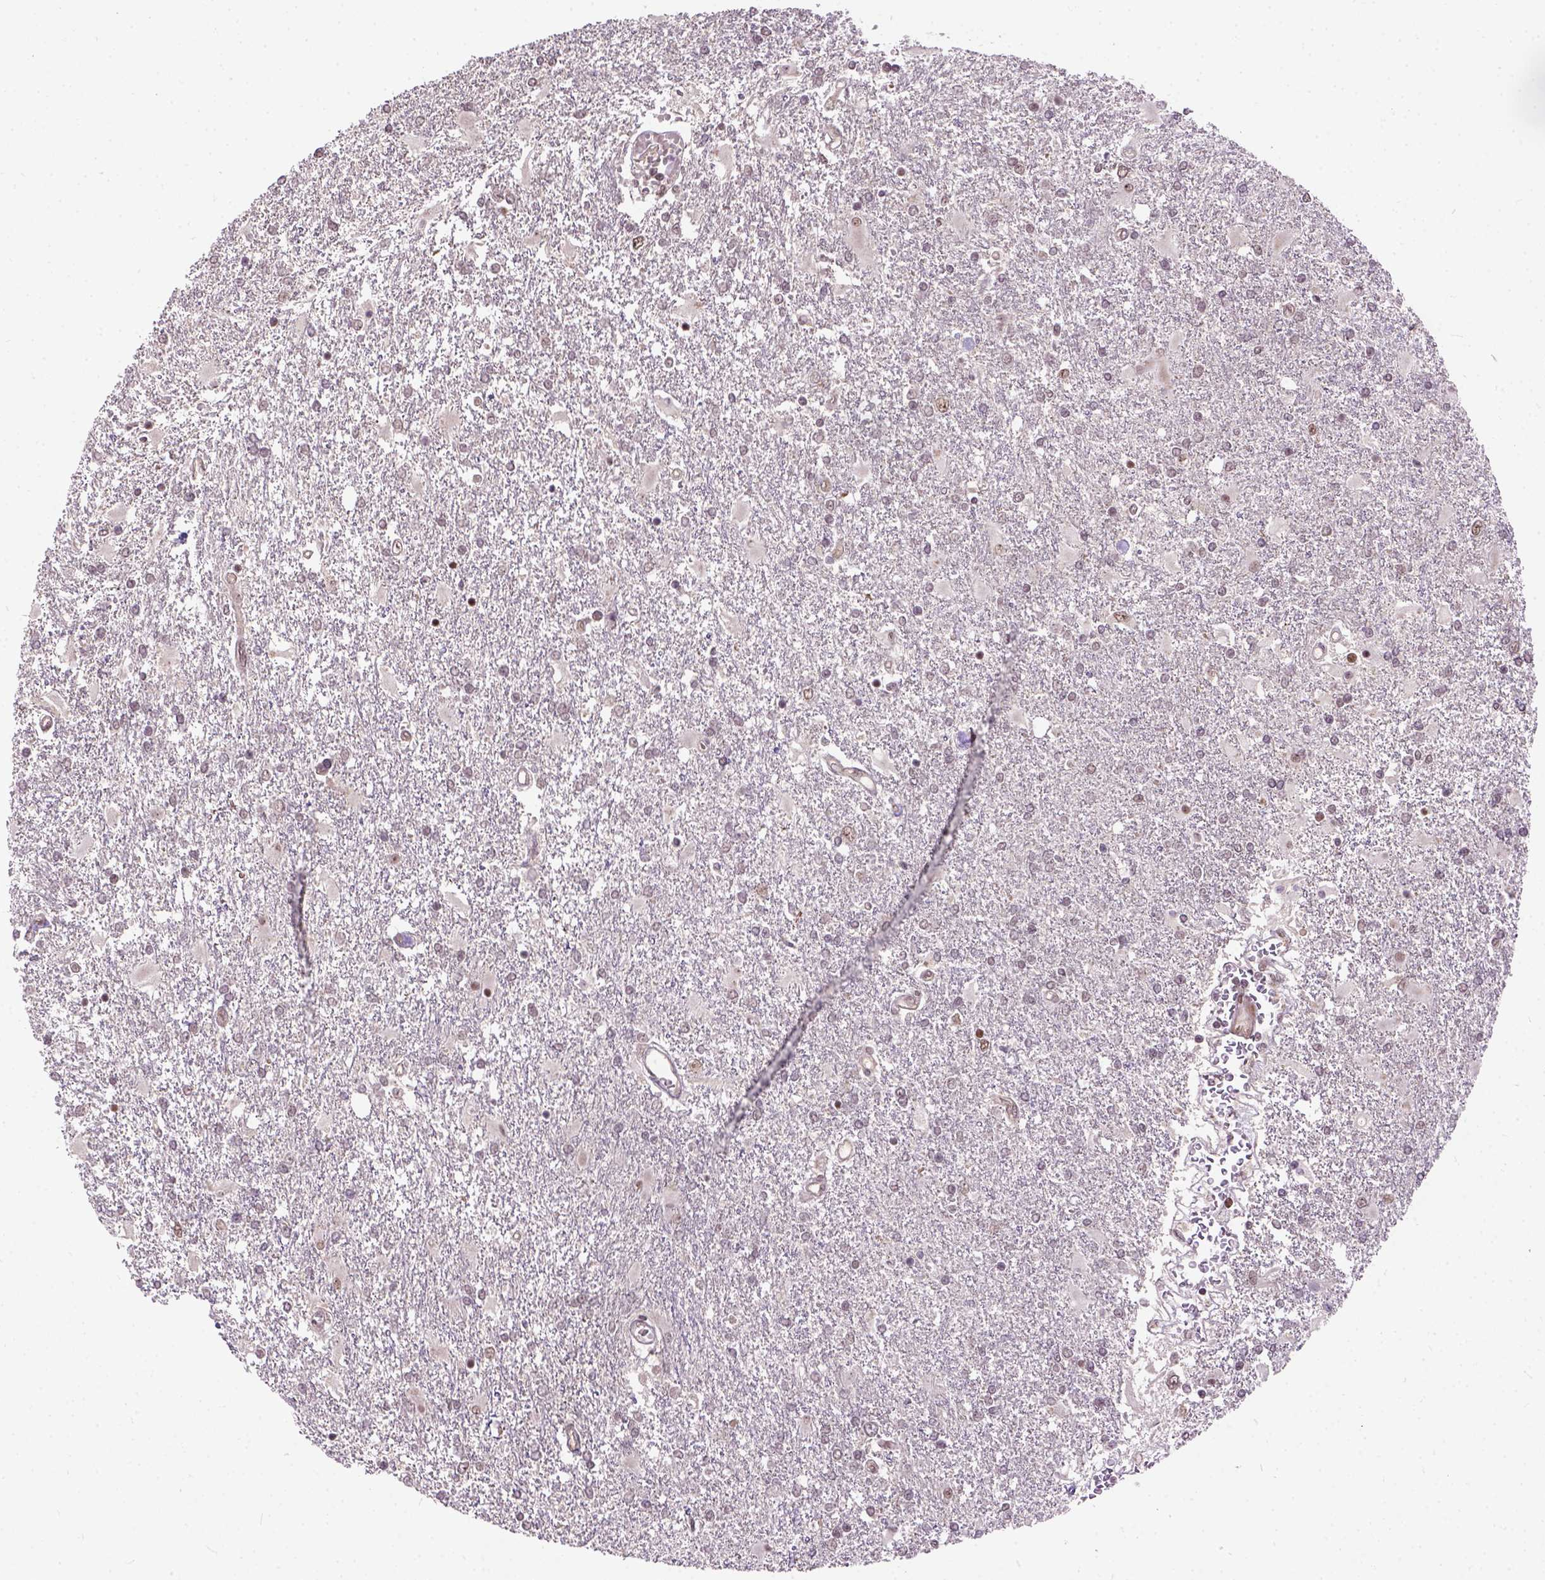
{"staining": {"intensity": "moderate", "quantity": "<25%", "location": "nuclear"}, "tissue": "glioma", "cell_type": "Tumor cells", "image_type": "cancer", "snomed": [{"axis": "morphology", "description": "Glioma, malignant, High grade"}, {"axis": "topography", "description": "Cerebral cortex"}], "caption": "DAB (3,3'-diaminobenzidine) immunohistochemical staining of malignant glioma (high-grade) exhibits moderate nuclear protein expression in approximately <25% of tumor cells.", "gene": "ZNF630", "patient": {"sex": "male", "age": 79}}